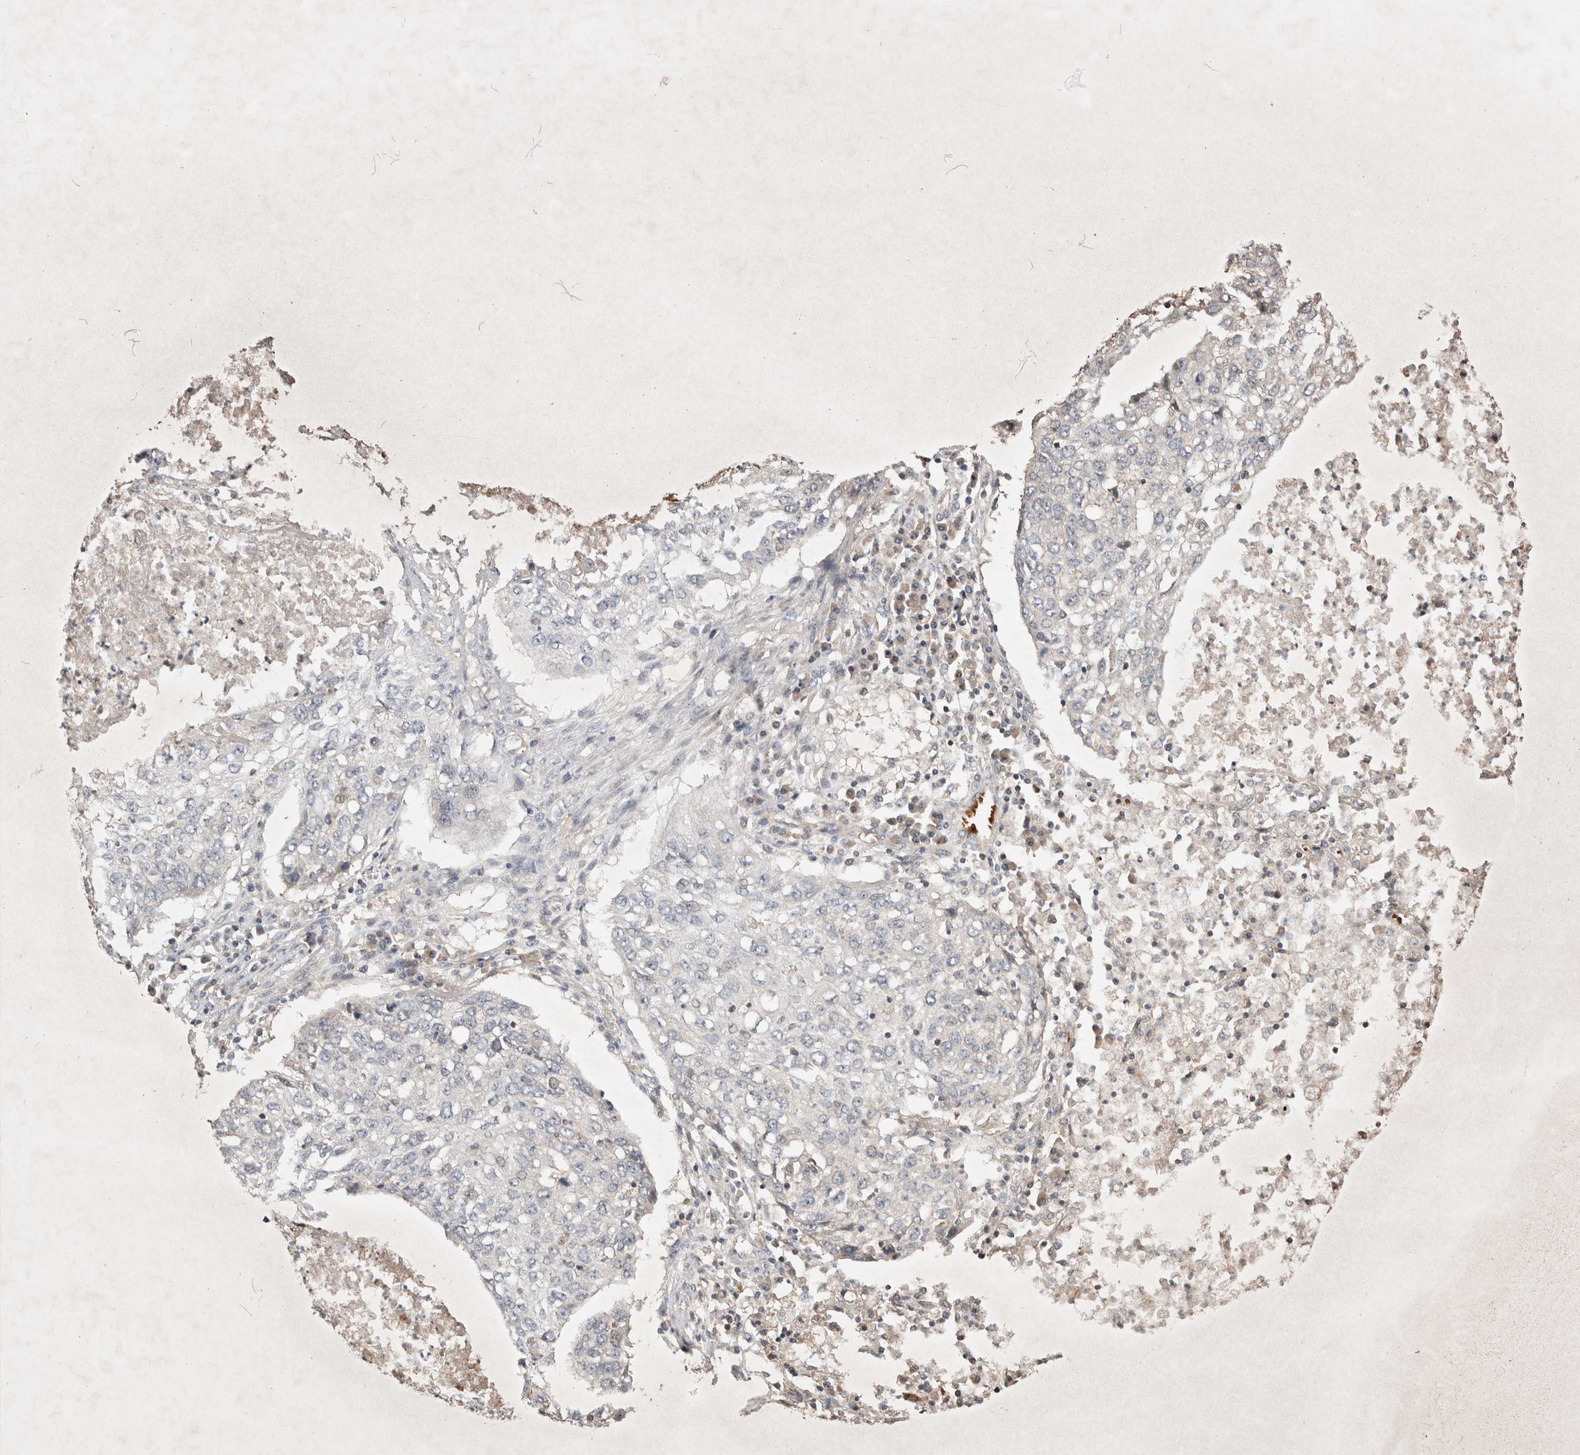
{"staining": {"intensity": "negative", "quantity": "none", "location": "none"}, "tissue": "lung cancer", "cell_type": "Tumor cells", "image_type": "cancer", "snomed": [{"axis": "morphology", "description": "Squamous cell carcinoma, NOS"}, {"axis": "topography", "description": "Lung"}], "caption": "This is an IHC histopathology image of squamous cell carcinoma (lung). There is no expression in tumor cells.", "gene": "TRIM5", "patient": {"sex": "female", "age": 63}}